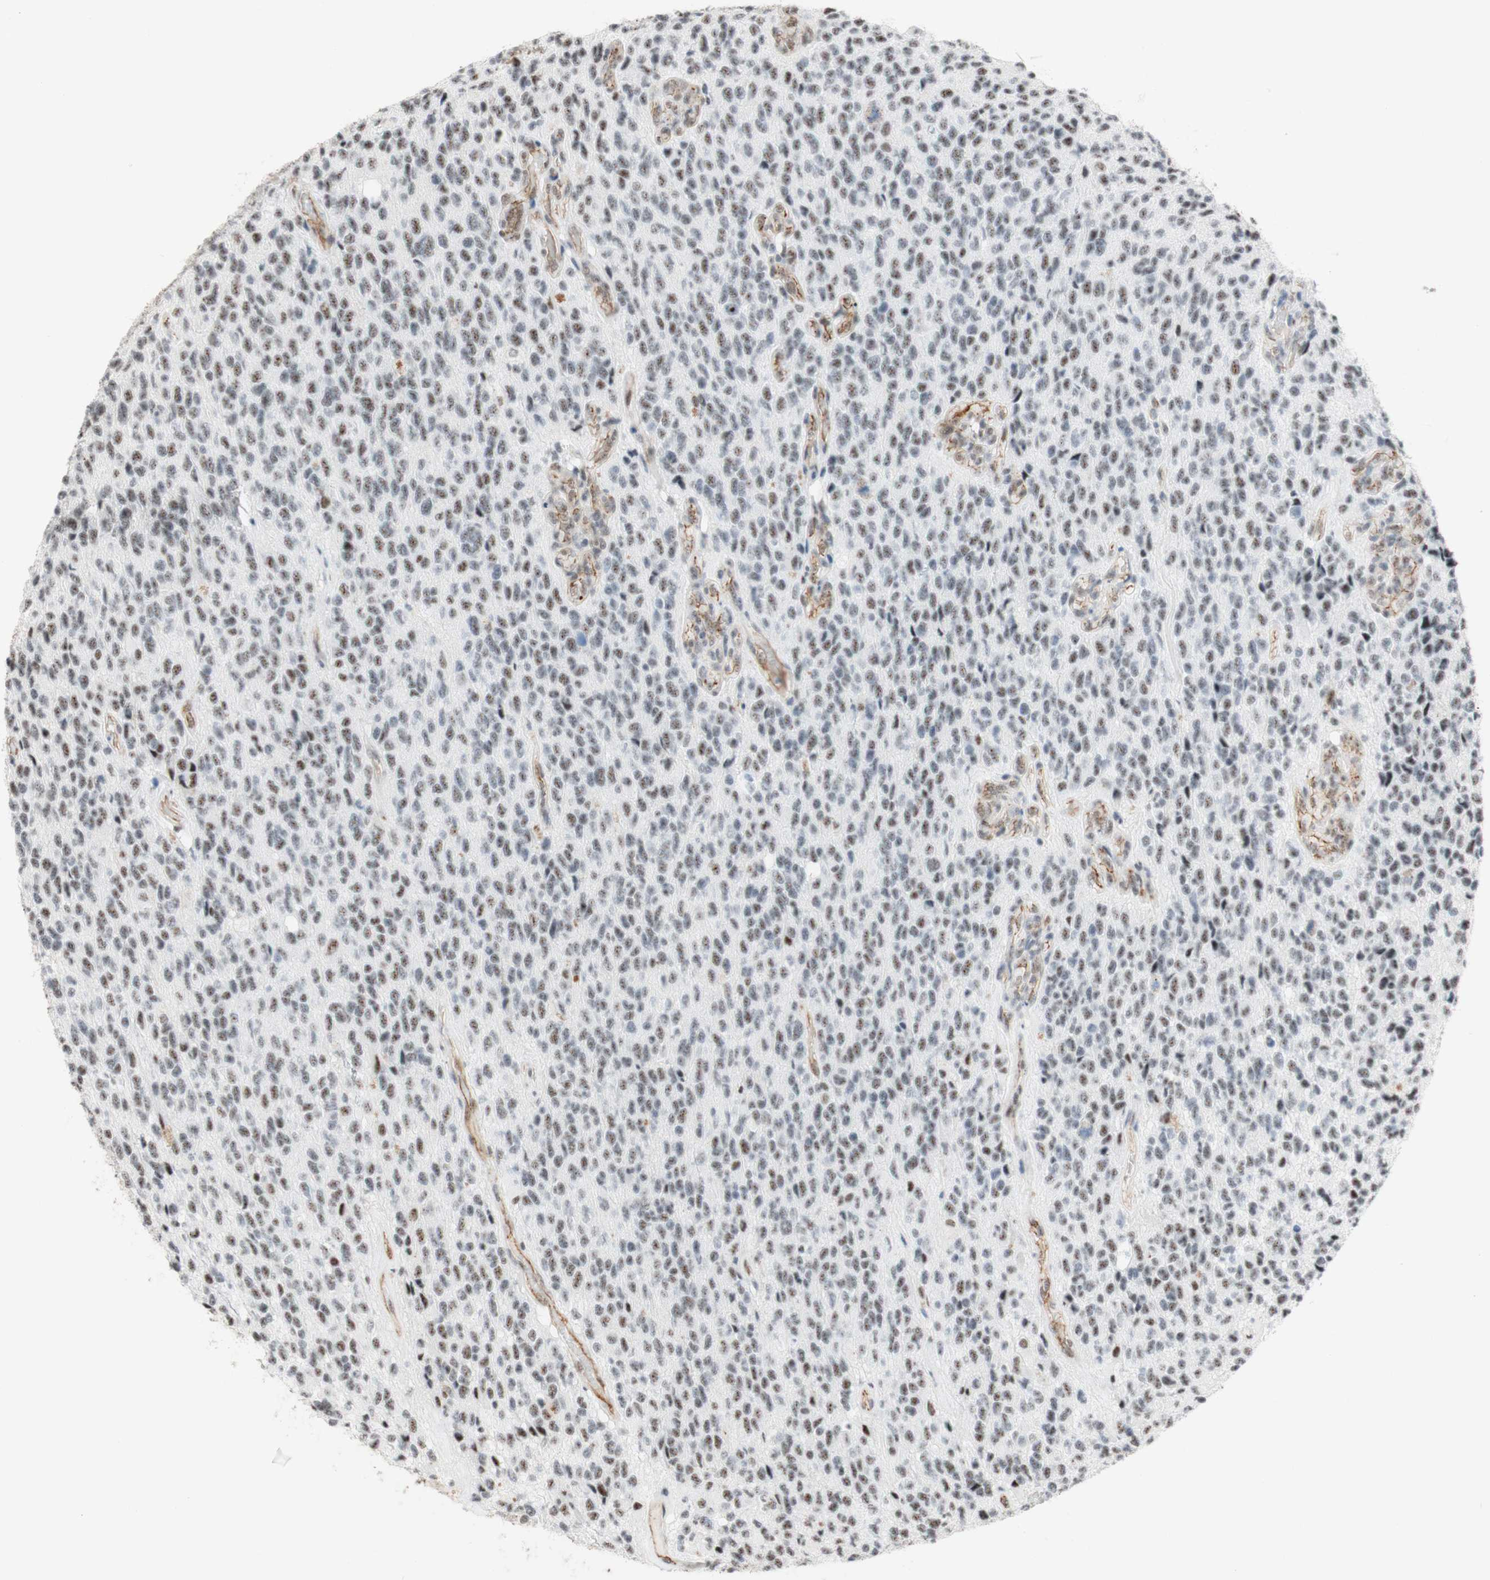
{"staining": {"intensity": "negative", "quantity": "none", "location": "none"}, "tissue": "glioma", "cell_type": "Tumor cells", "image_type": "cancer", "snomed": [{"axis": "morphology", "description": "Glioma, malignant, High grade"}, {"axis": "topography", "description": "pancreas cauda"}], "caption": "Tumor cells are negative for protein expression in human glioma. (DAB IHC with hematoxylin counter stain).", "gene": "SAP18", "patient": {"sex": "male", "age": 60}}